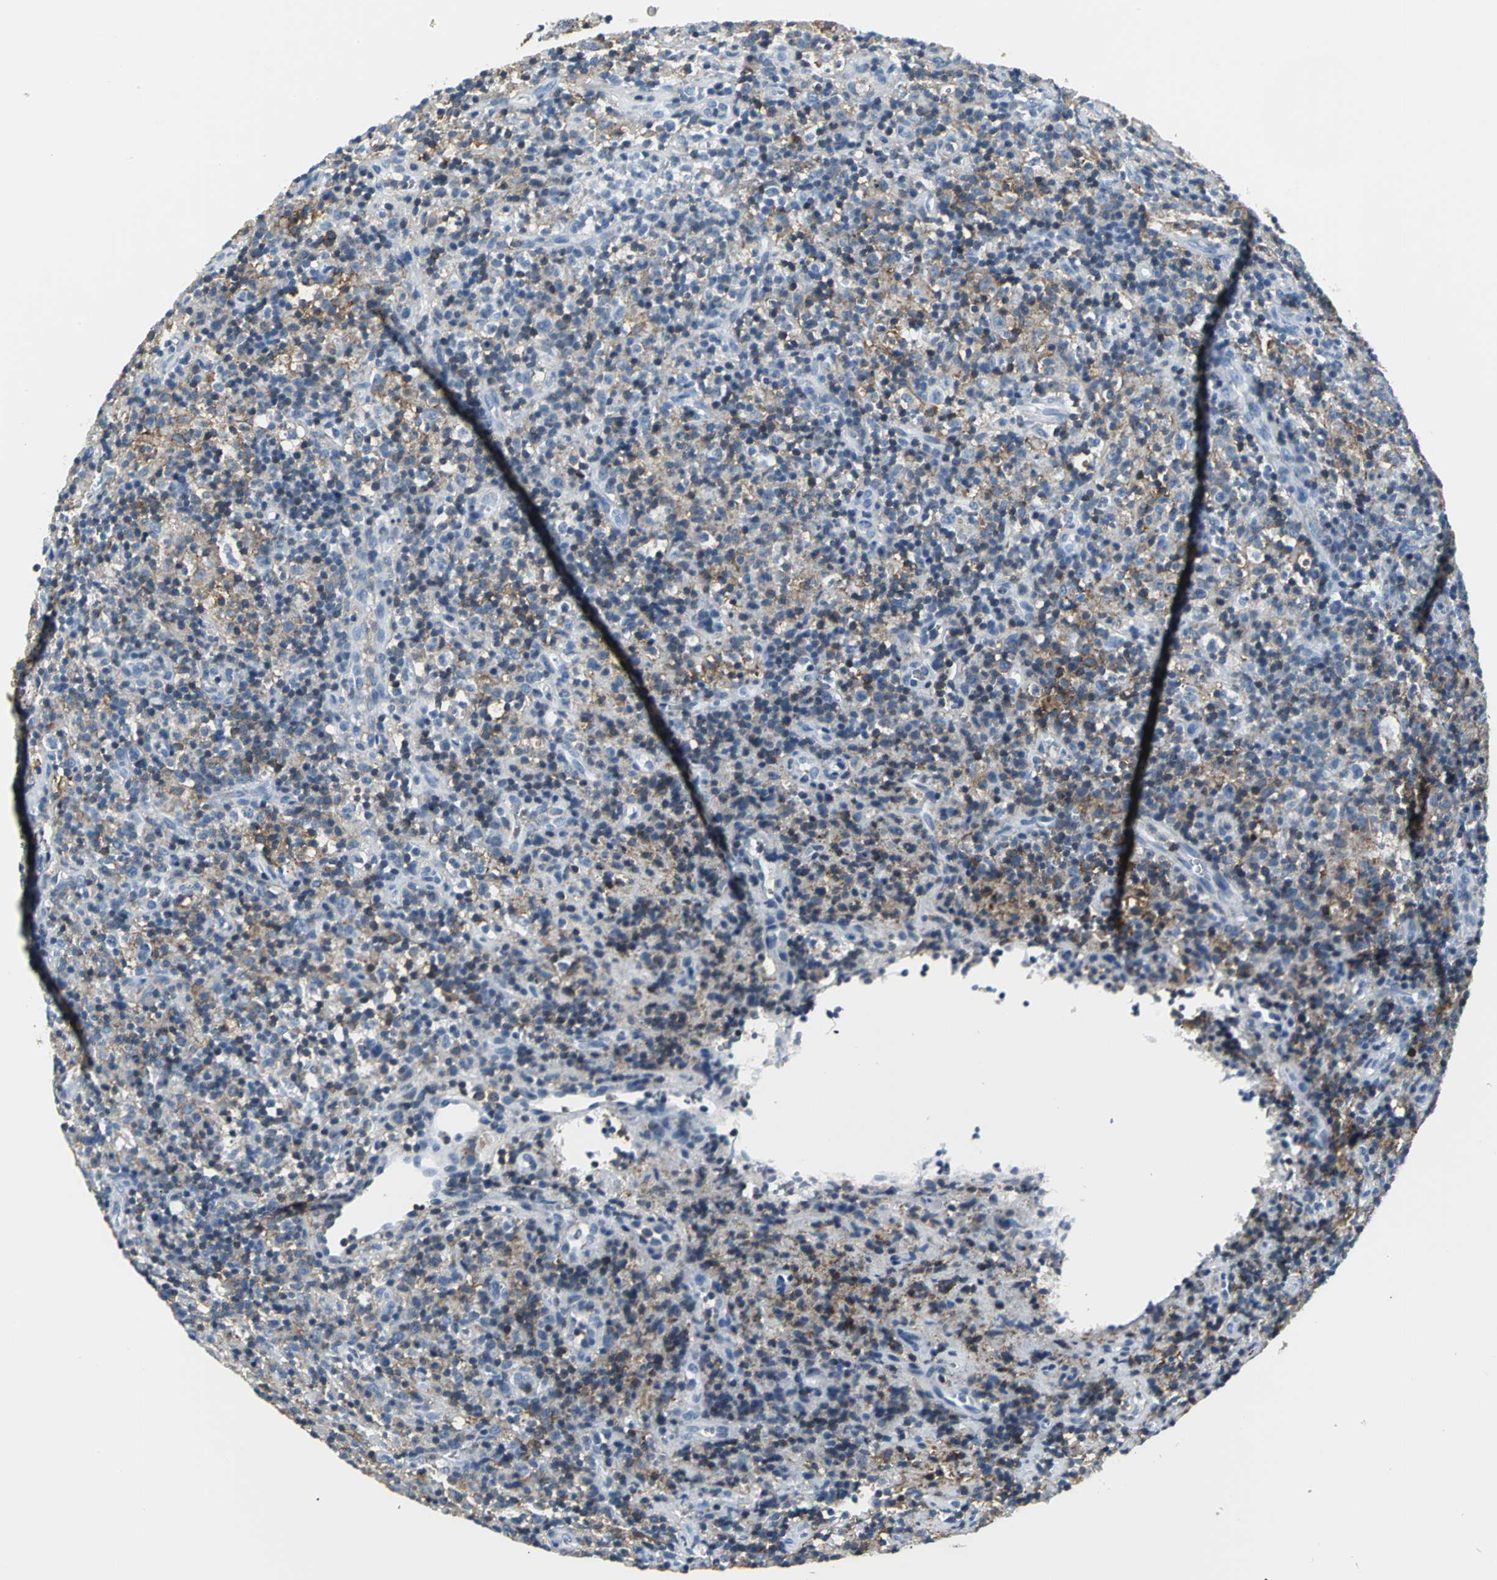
{"staining": {"intensity": "moderate", "quantity": "25%-75%", "location": "cytoplasmic/membranous"}, "tissue": "lymphoma", "cell_type": "Tumor cells", "image_type": "cancer", "snomed": [{"axis": "morphology", "description": "Hodgkin's disease, NOS"}, {"axis": "topography", "description": "Lymph node"}], "caption": "This histopathology image shows immunohistochemistry (IHC) staining of human Hodgkin's disease, with medium moderate cytoplasmic/membranous staining in approximately 25%-75% of tumor cells.", "gene": "IQGAP2", "patient": {"sex": "male", "age": 65}}